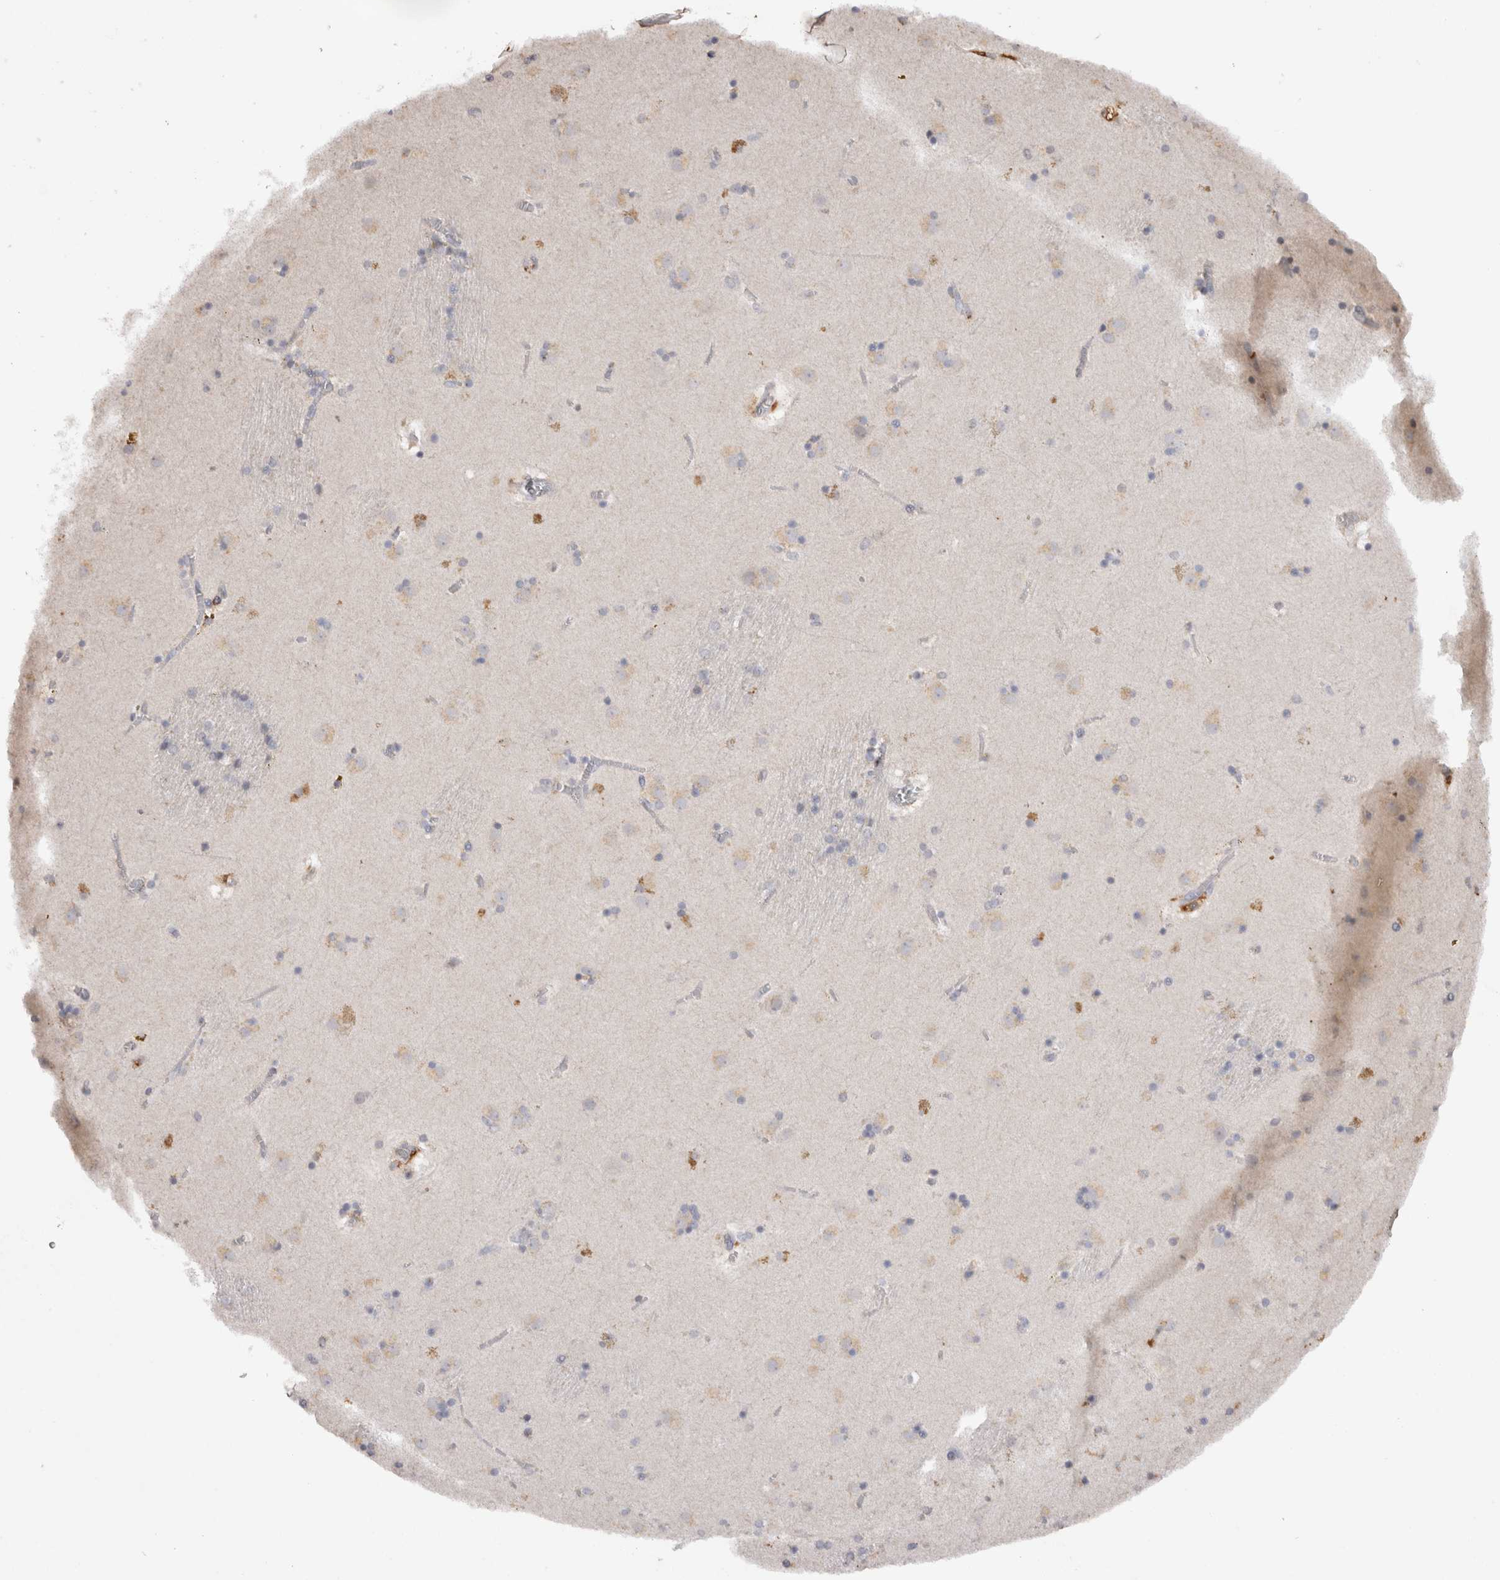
{"staining": {"intensity": "negative", "quantity": "none", "location": "none"}, "tissue": "caudate", "cell_type": "Glial cells", "image_type": "normal", "snomed": [{"axis": "morphology", "description": "Normal tissue, NOS"}, {"axis": "topography", "description": "Lateral ventricle wall"}], "caption": "An immunohistochemistry micrograph of normal caudate is shown. There is no staining in glial cells of caudate.", "gene": "VSIG4", "patient": {"sex": "male", "age": 70}}